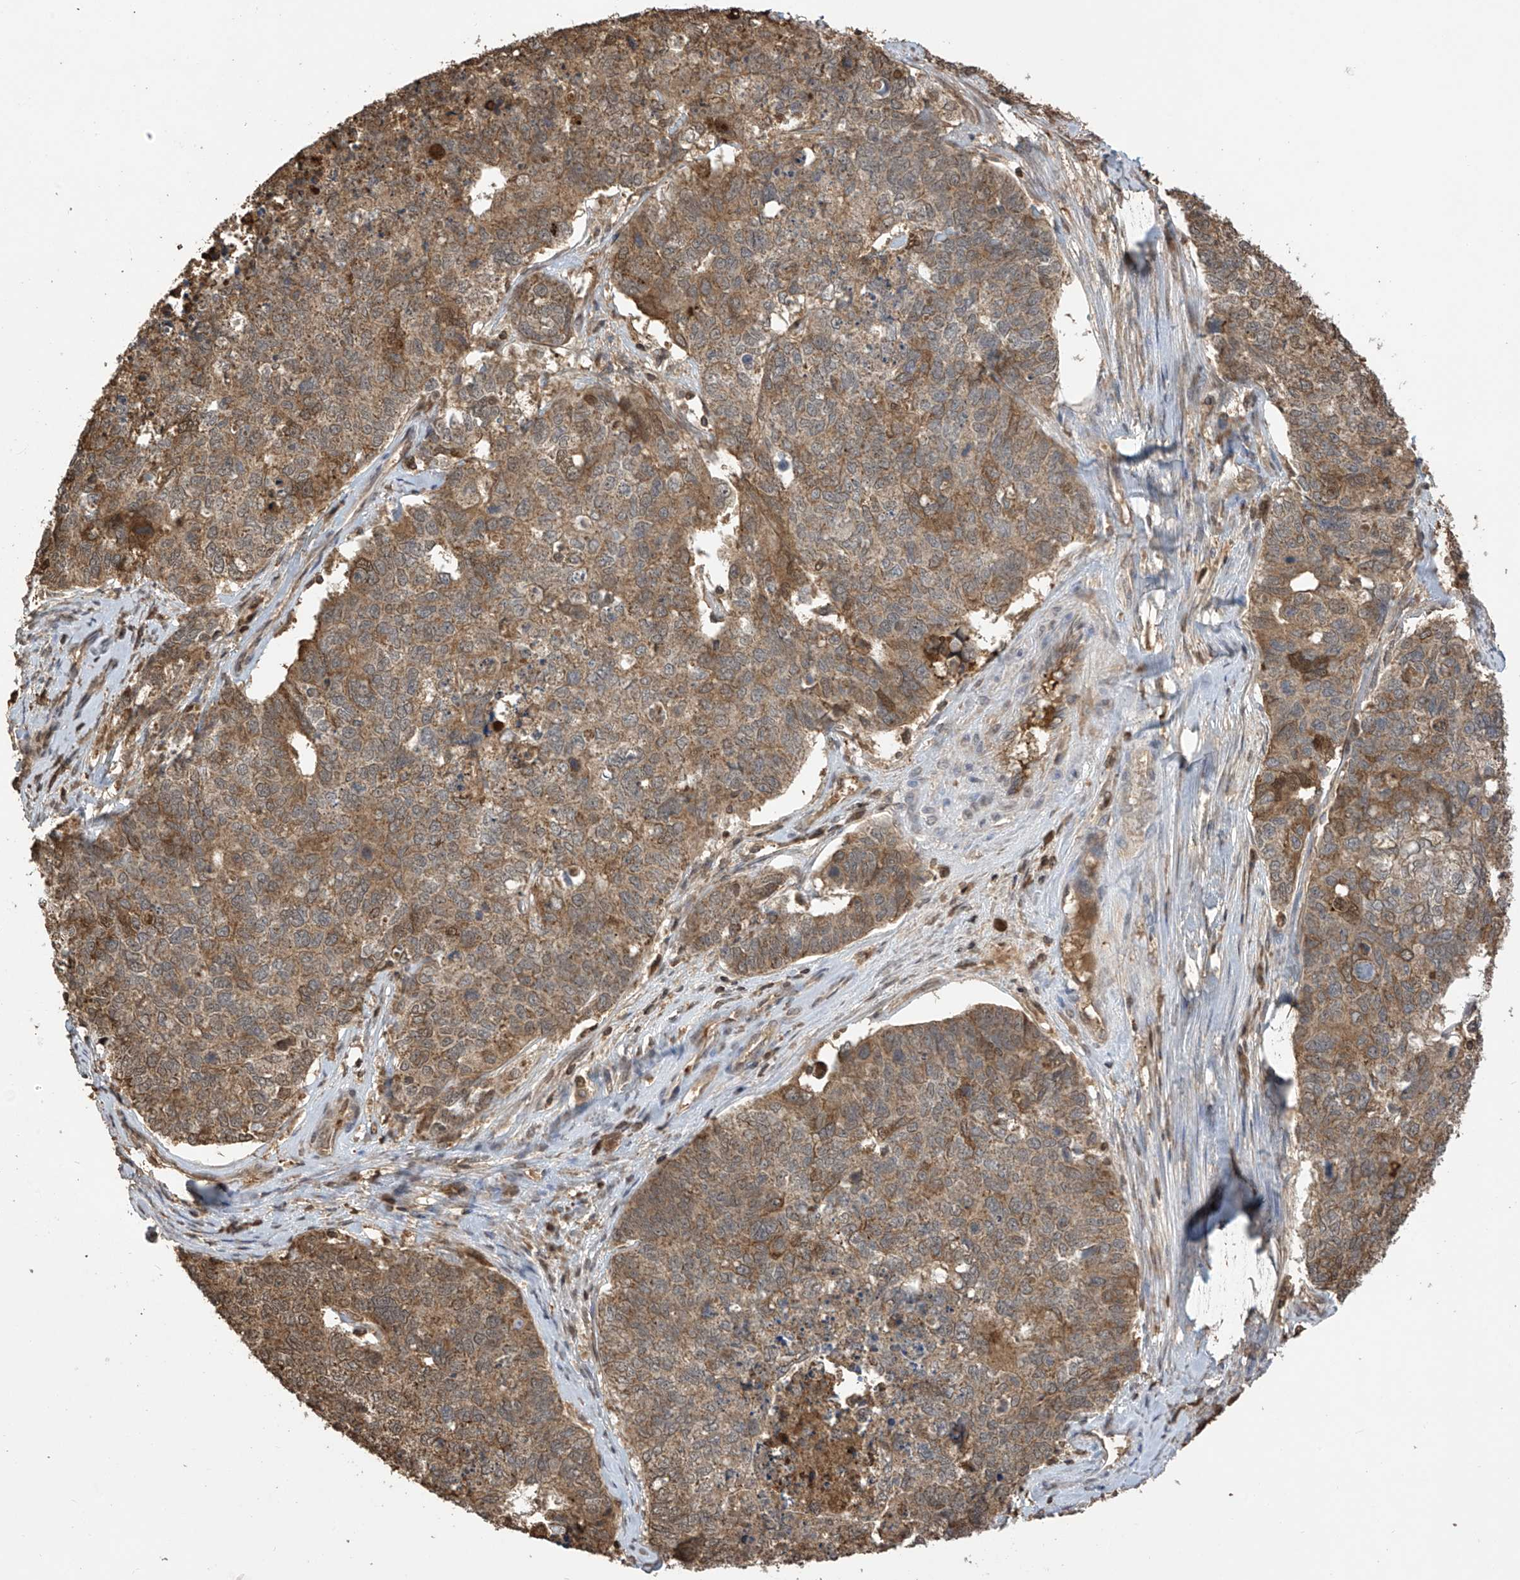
{"staining": {"intensity": "moderate", "quantity": ">75%", "location": "cytoplasmic/membranous"}, "tissue": "cervical cancer", "cell_type": "Tumor cells", "image_type": "cancer", "snomed": [{"axis": "morphology", "description": "Squamous cell carcinoma, NOS"}, {"axis": "topography", "description": "Cervix"}], "caption": "Squamous cell carcinoma (cervical) tissue exhibits moderate cytoplasmic/membranous expression in about >75% of tumor cells, visualized by immunohistochemistry.", "gene": "PNPT1", "patient": {"sex": "female", "age": 63}}